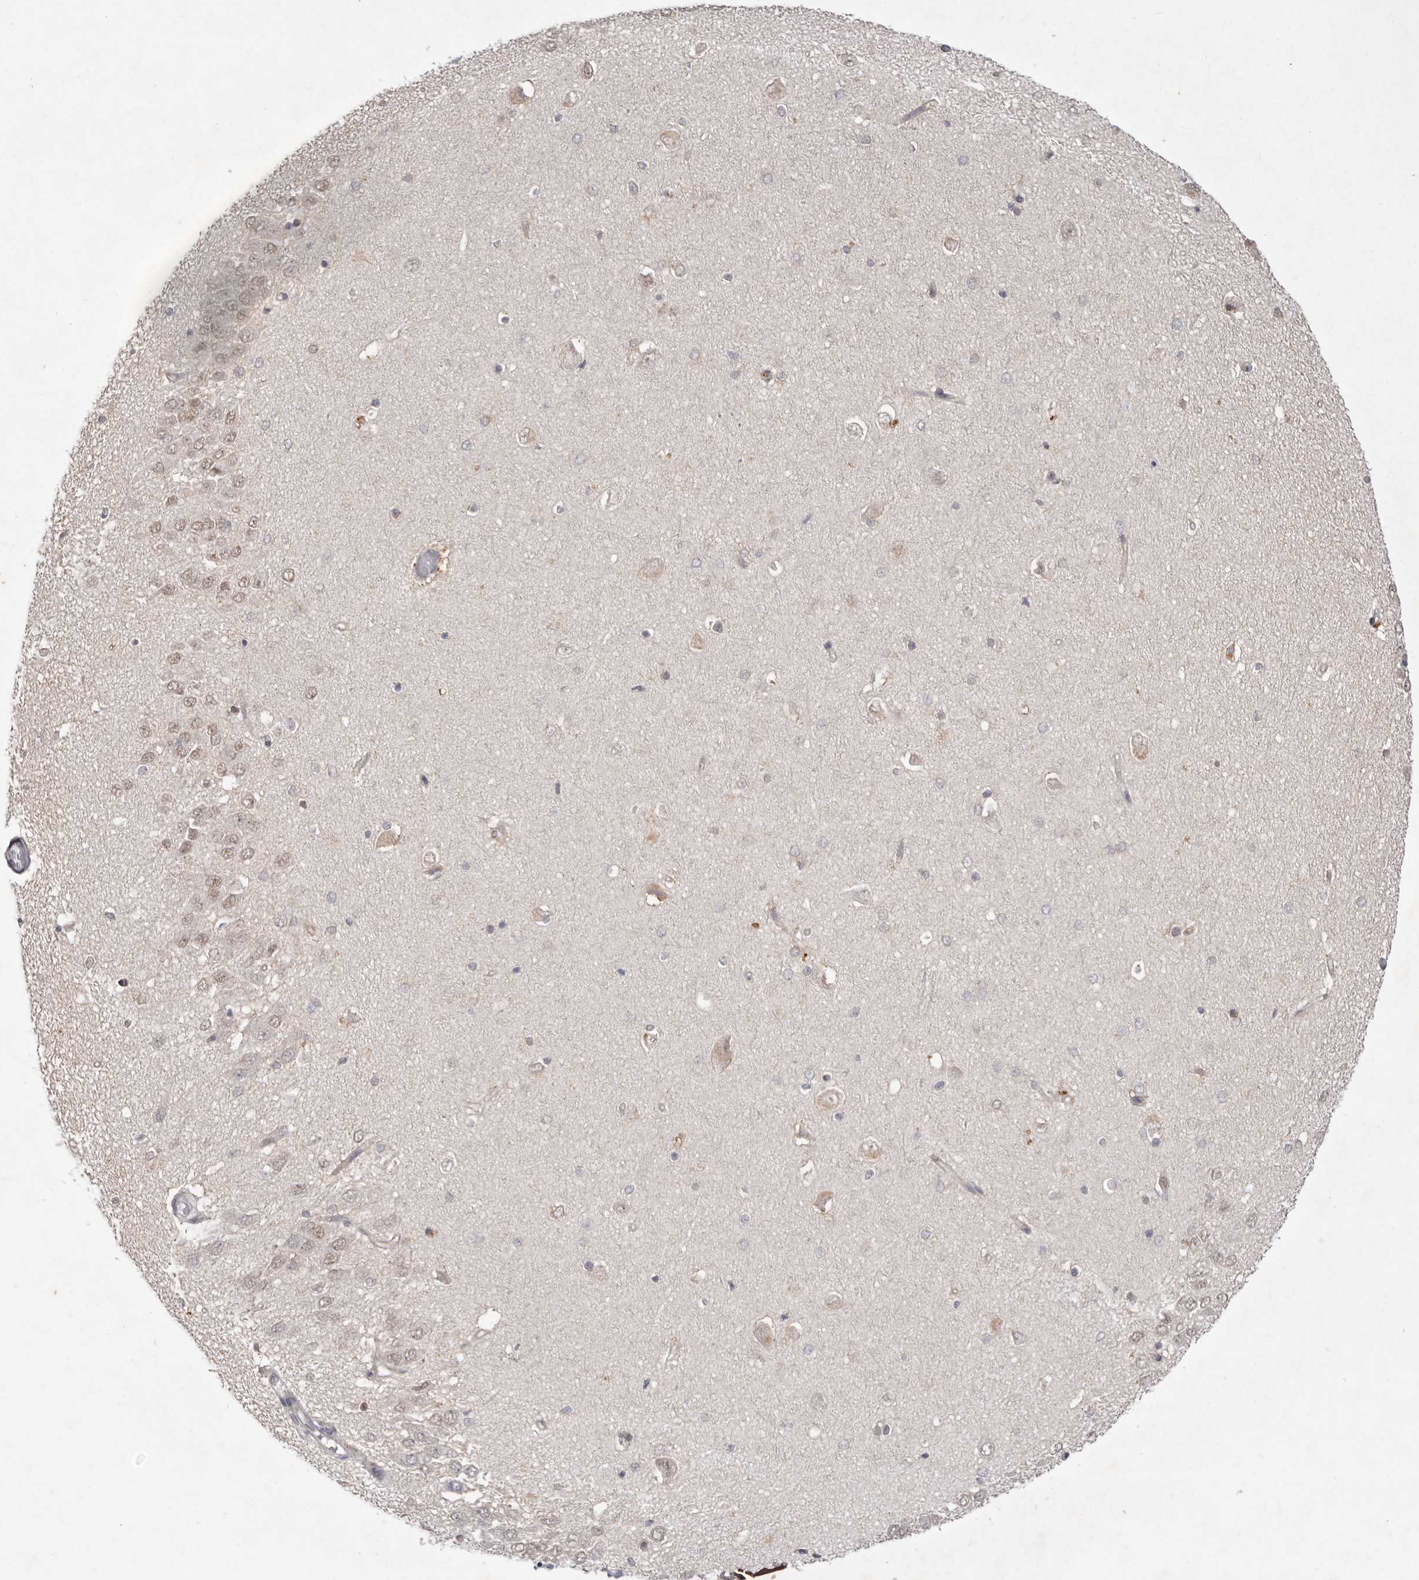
{"staining": {"intensity": "negative", "quantity": "none", "location": "none"}, "tissue": "hippocampus", "cell_type": "Glial cells", "image_type": "normal", "snomed": [{"axis": "morphology", "description": "Normal tissue, NOS"}, {"axis": "topography", "description": "Hippocampus"}], "caption": "IHC of benign hippocampus exhibits no expression in glial cells.", "gene": "TADA1", "patient": {"sex": "male", "age": 45}}